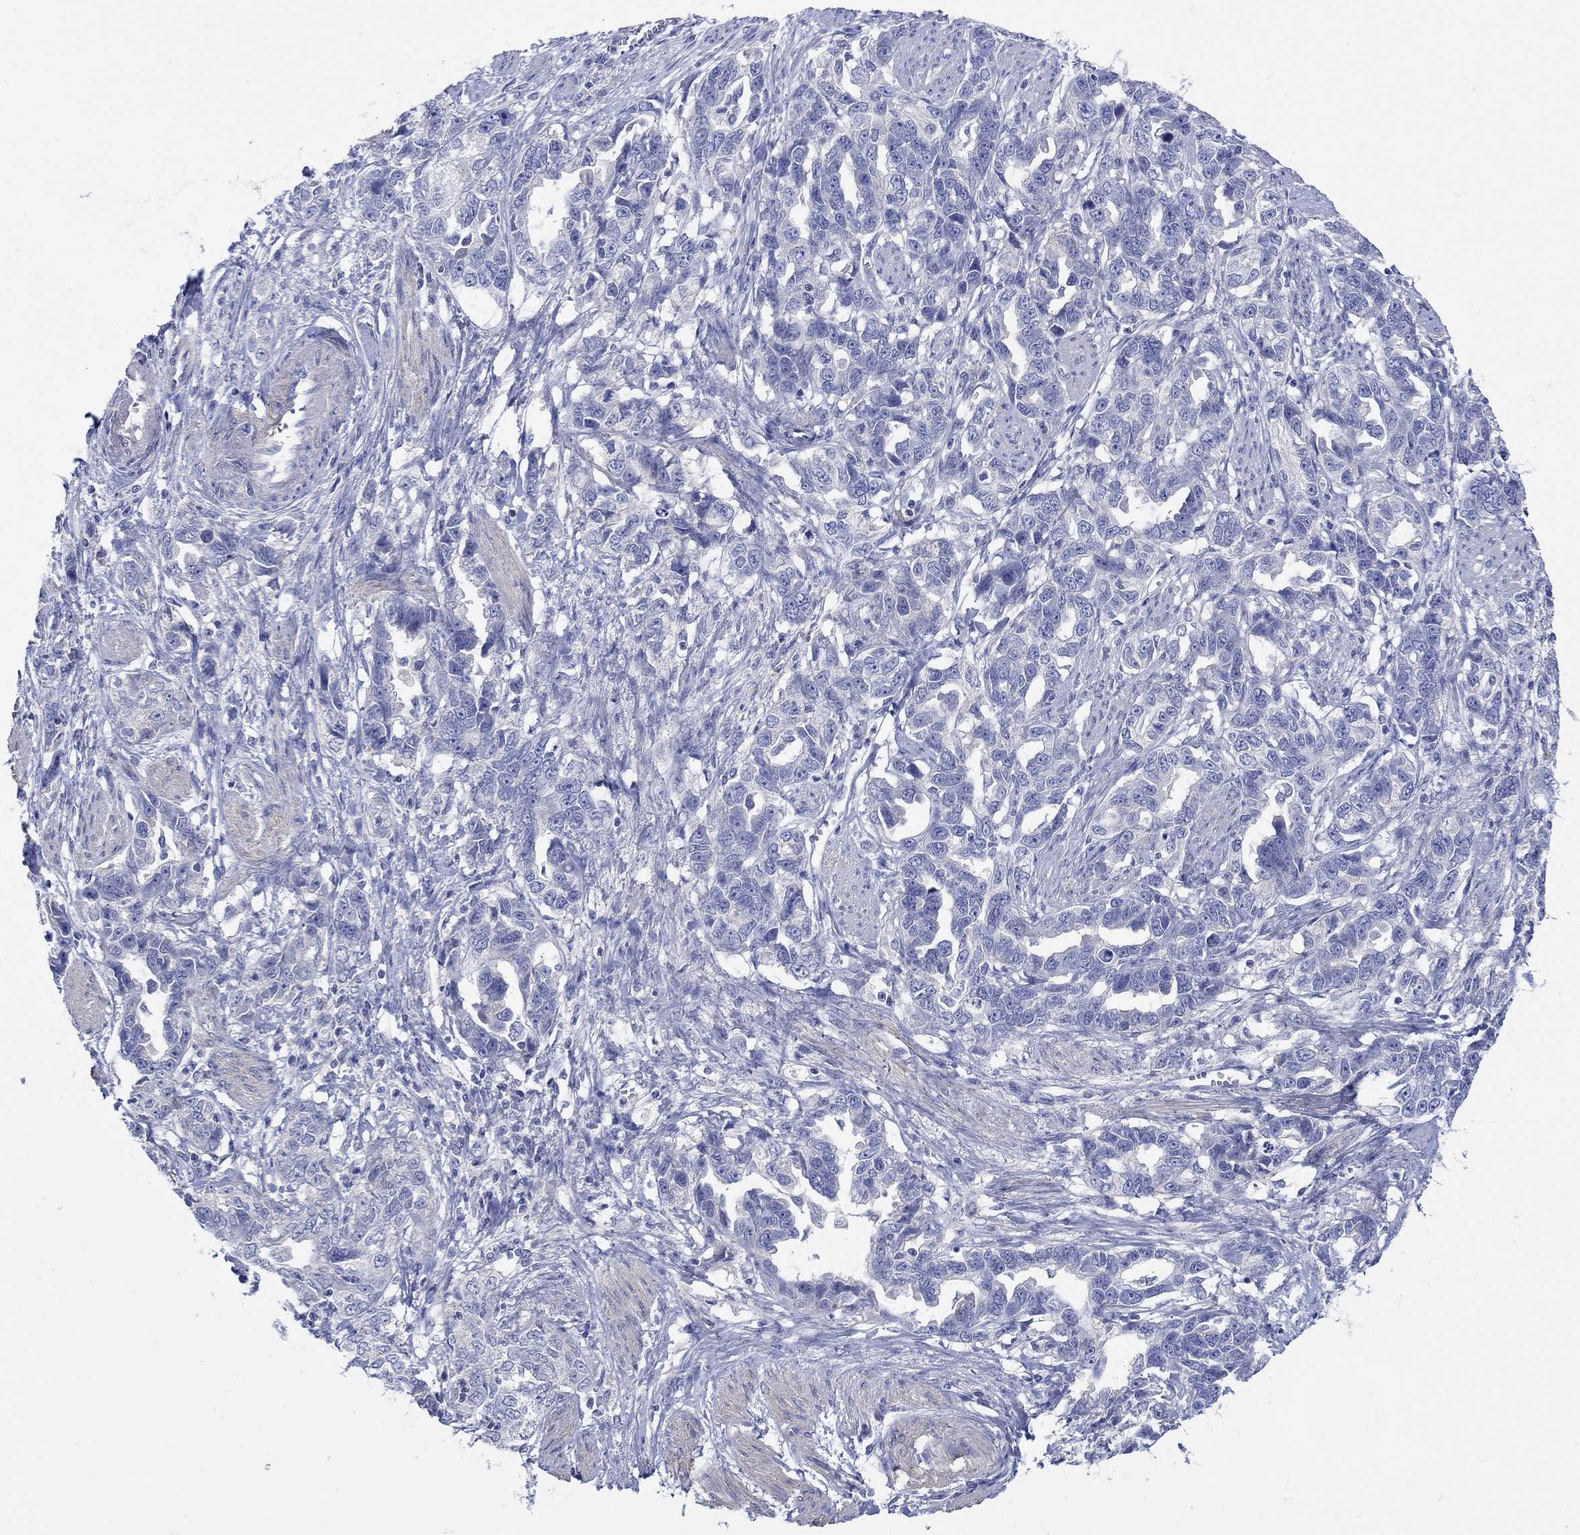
{"staining": {"intensity": "negative", "quantity": "none", "location": "none"}, "tissue": "ovarian cancer", "cell_type": "Tumor cells", "image_type": "cancer", "snomed": [{"axis": "morphology", "description": "Cystadenocarcinoma, serous, NOS"}, {"axis": "topography", "description": "Ovary"}], "caption": "Human ovarian cancer (serous cystadenocarcinoma) stained for a protein using IHC shows no staining in tumor cells.", "gene": "MSI1", "patient": {"sex": "female", "age": 51}}